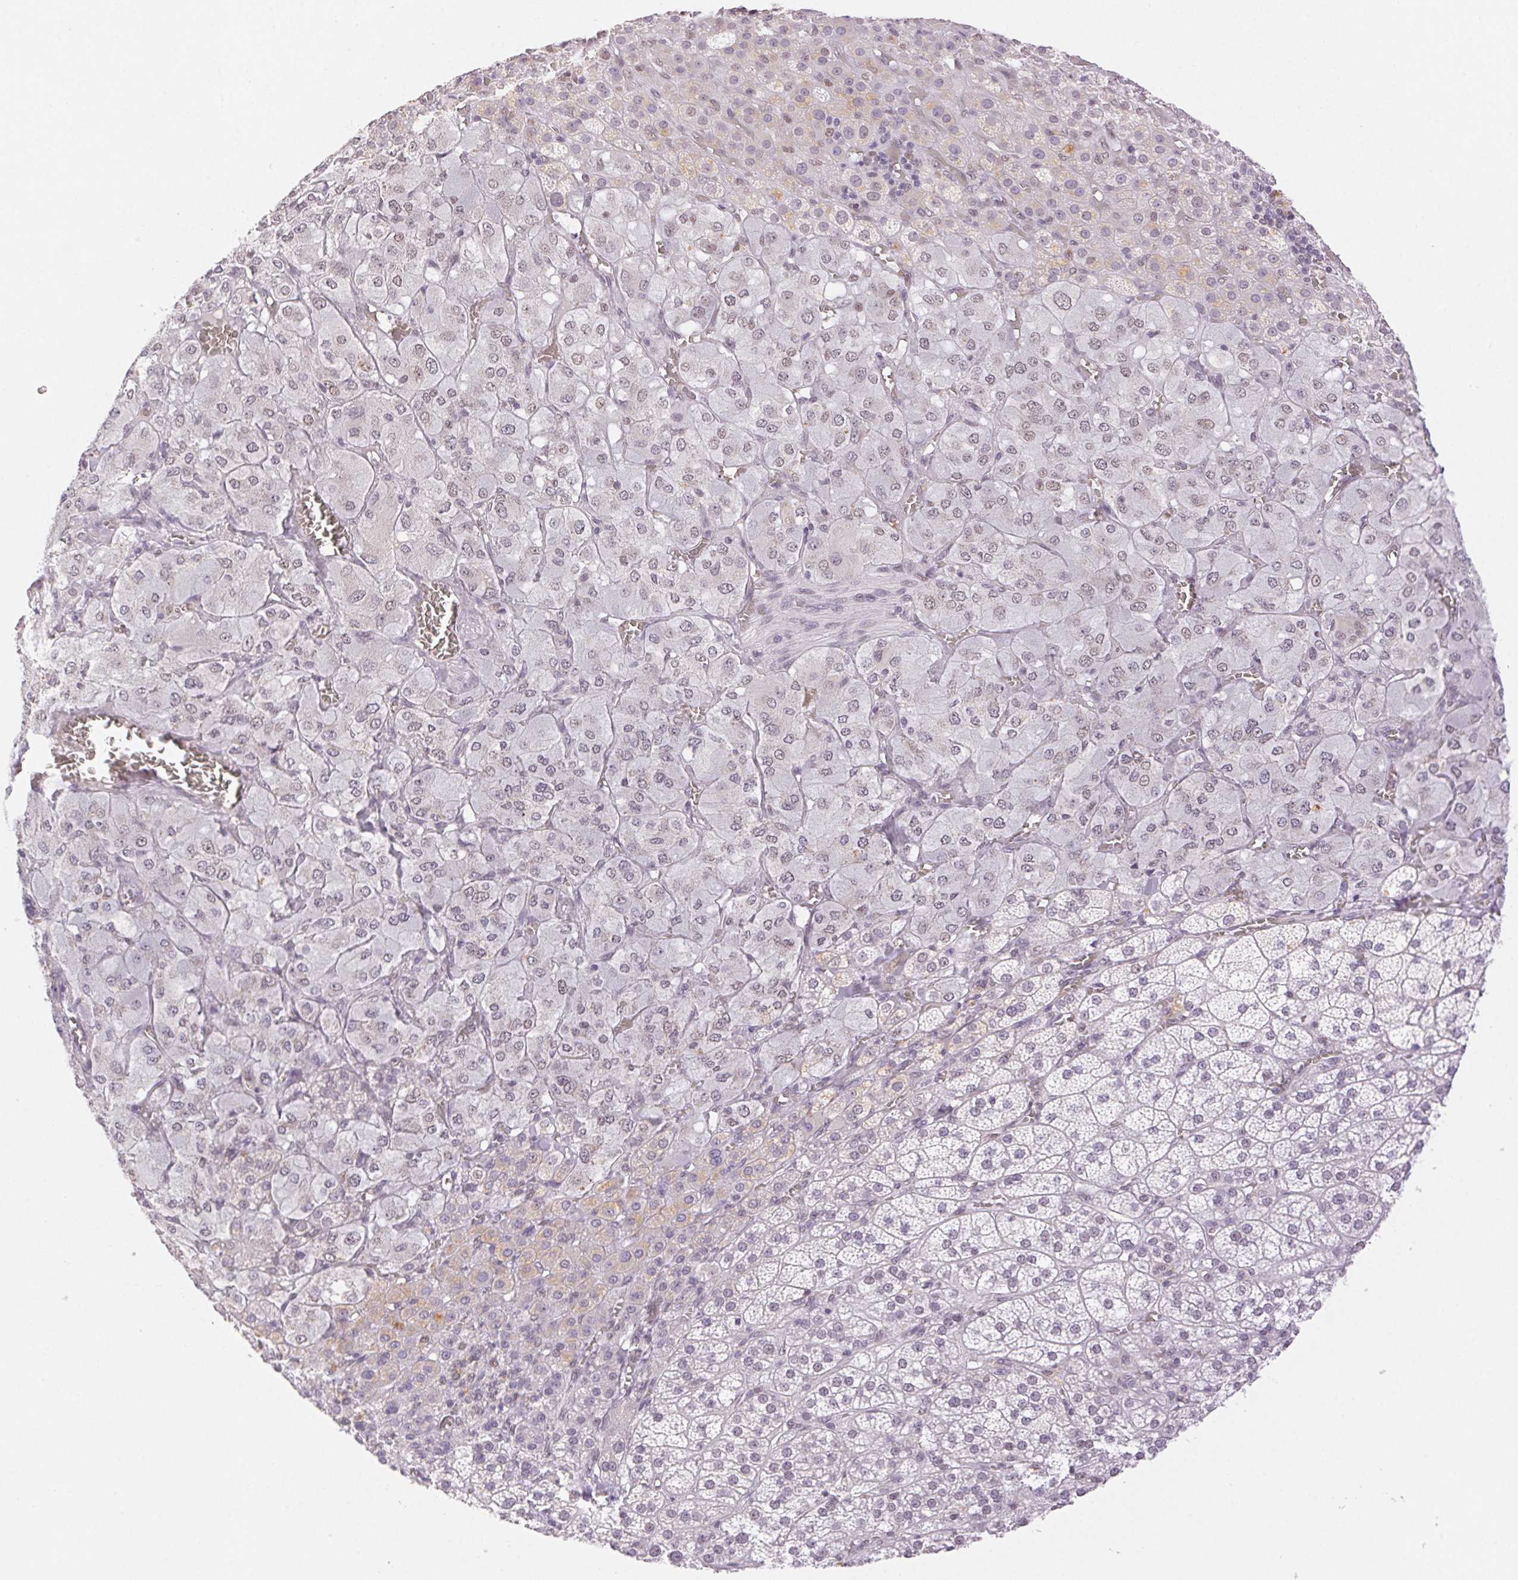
{"staining": {"intensity": "moderate", "quantity": "25%-75%", "location": "nuclear"}, "tissue": "adrenal gland", "cell_type": "Glandular cells", "image_type": "normal", "snomed": [{"axis": "morphology", "description": "Normal tissue, NOS"}, {"axis": "topography", "description": "Adrenal gland"}], "caption": "Brown immunohistochemical staining in benign human adrenal gland shows moderate nuclear expression in about 25%-75% of glandular cells. The staining was performed using DAB, with brown indicating positive protein expression. Nuclei are stained blue with hematoxylin.", "gene": "H2AZ1", "patient": {"sex": "female", "age": 60}}